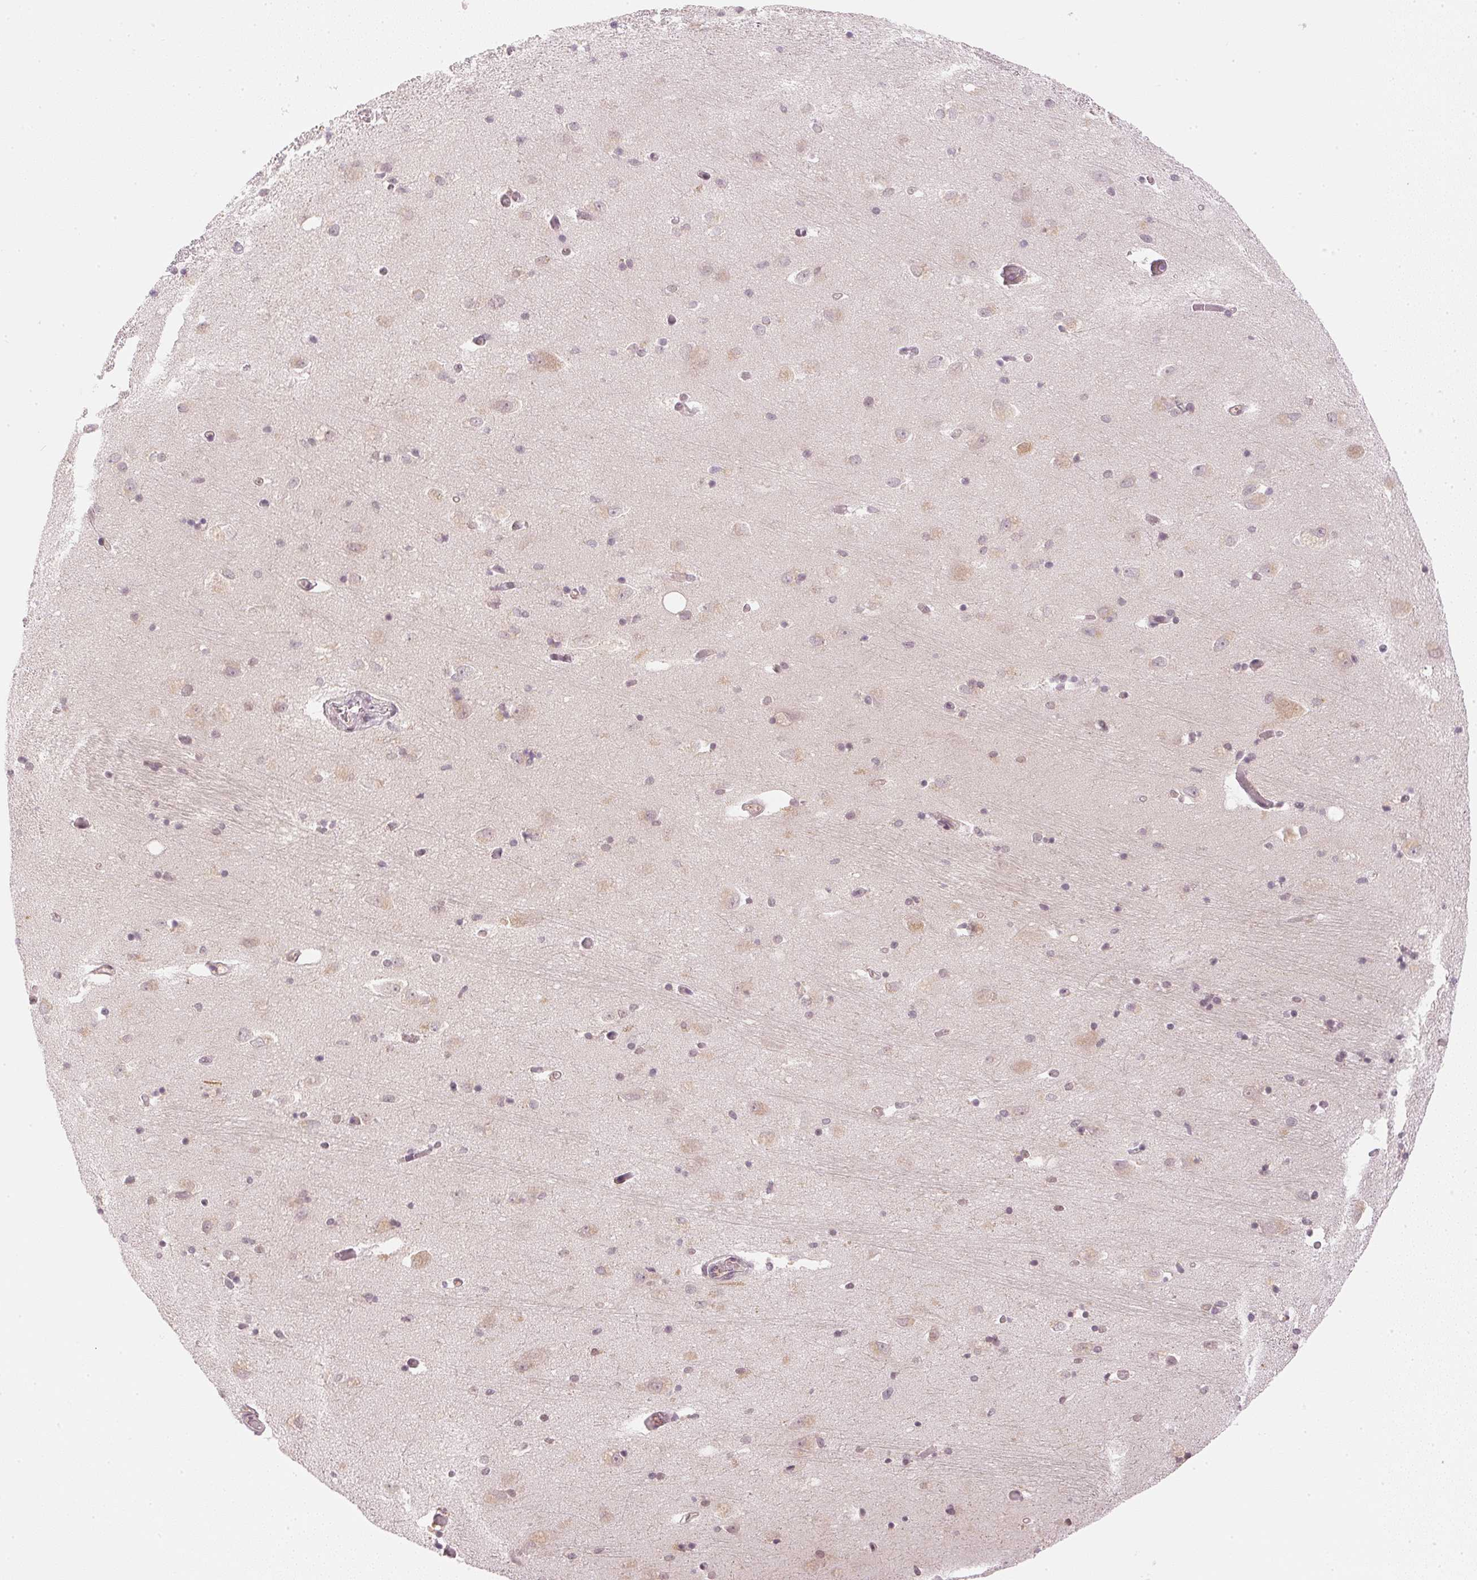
{"staining": {"intensity": "moderate", "quantity": "<25%", "location": "cytoplasmic/membranous"}, "tissue": "caudate", "cell_type": "Glial cells", "image_type": "normal", "snomed": [{"axis": "morphology", "description": "Normal tissue, NOS"}, {"axis": "topography", "description": "Lateral ventricle wall"}, {"axis": "topography", "description": "Hippocampus"}], "caption": "The immunohistochemical stain shows moderate cytoplasmic/membranous staining in glial cells of unremarkable caudate.", "gene": "KPRP", "patient": {"sex": "female", "age": 63}}